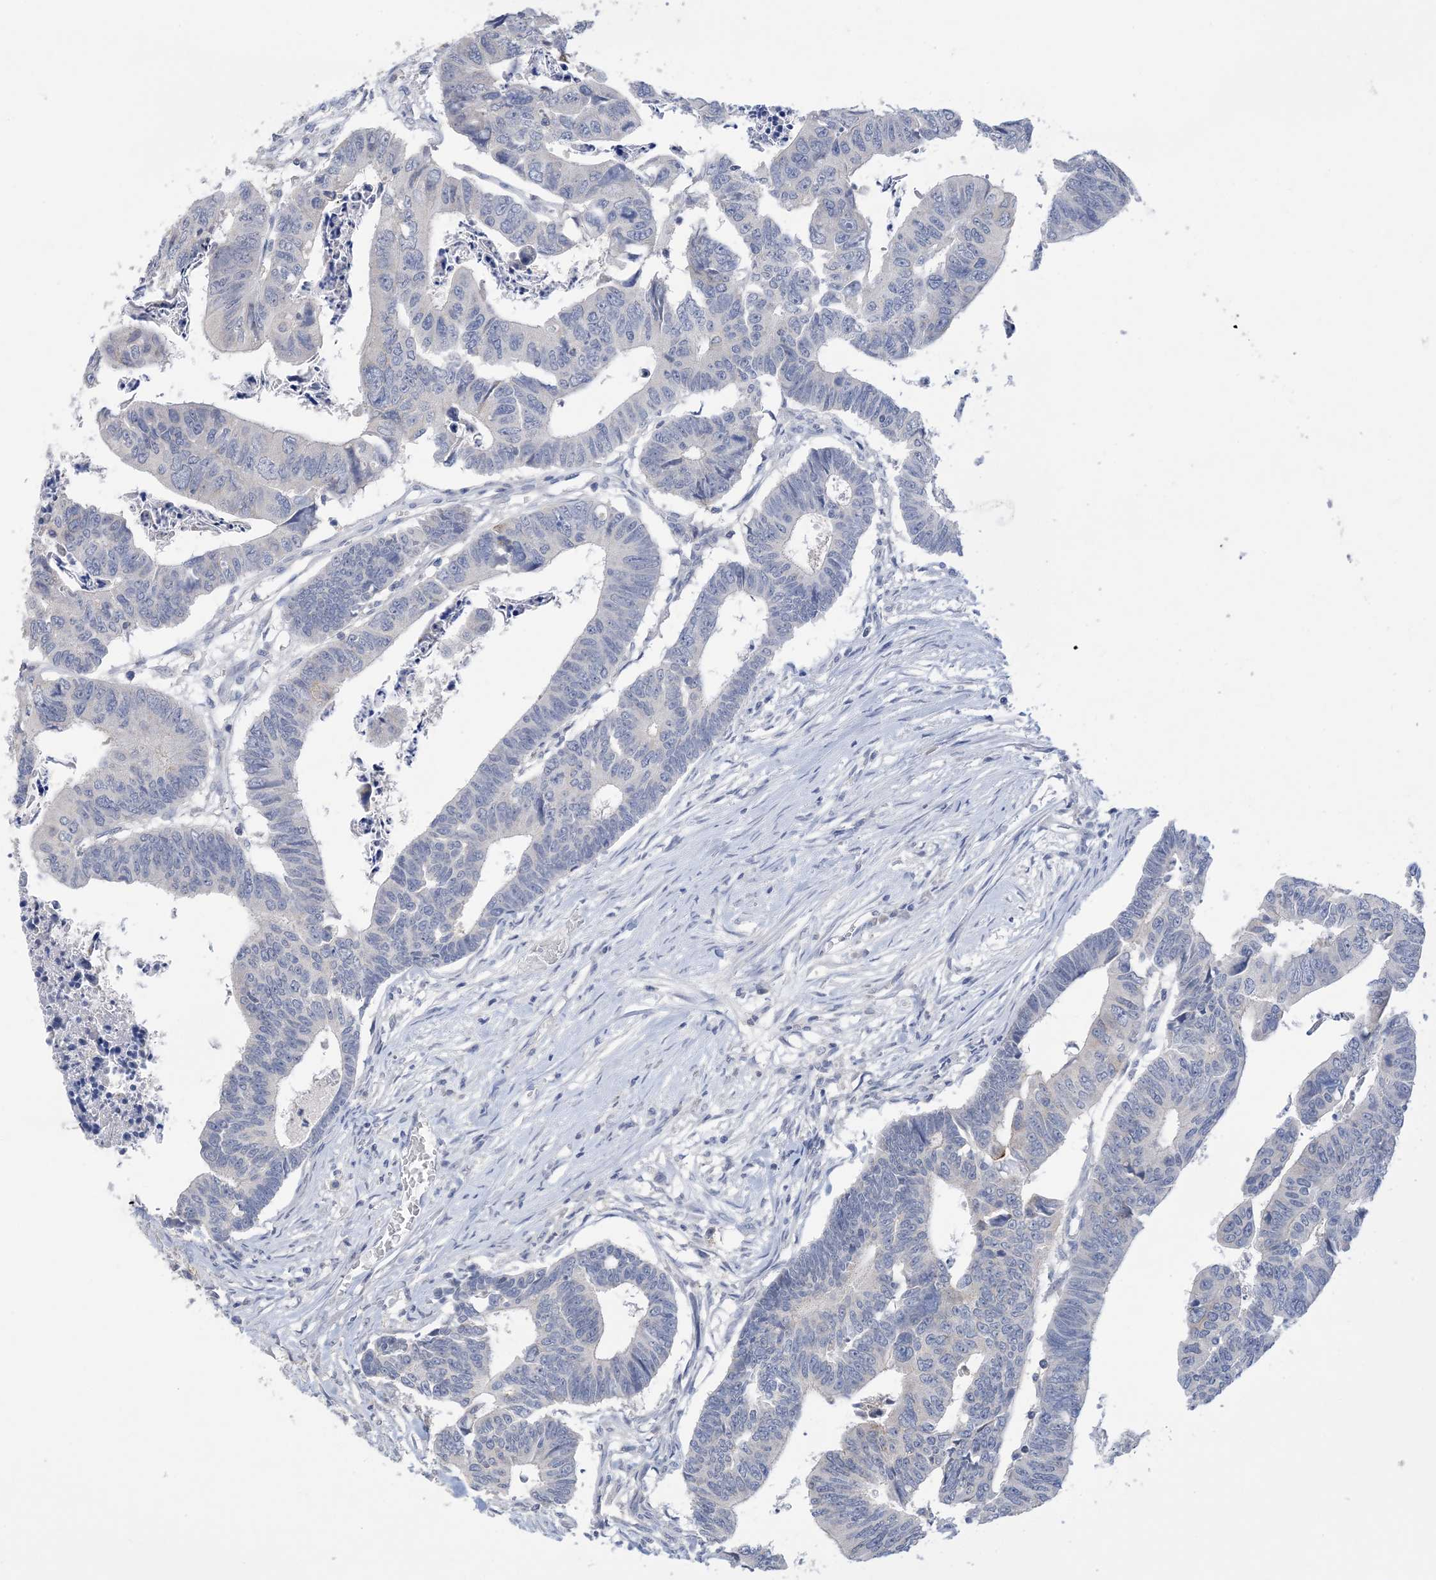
{"staining": {"intensity": "negative", "quantity": "none", "location": "none"}, "tissue": "colorectal cancer", "cell_type": "Tumor cells", "image_type": "cancer", "snomed": [{"axis": "morphology", "description": "Adenocarcinoma, NOS"}, {"axis": "topography", "description": "Rectum"}], "caption": "Immunohistochemistry (IHC) photomicrograph of human colorectal cancer (adenocarcinoma) stained for a protein (brown), which displays no expression in tumor cells. (IHC, brightfield microscopy, high magnification).", "gene": "DSC3", "patient": {"sex": "female", "age": 65}}